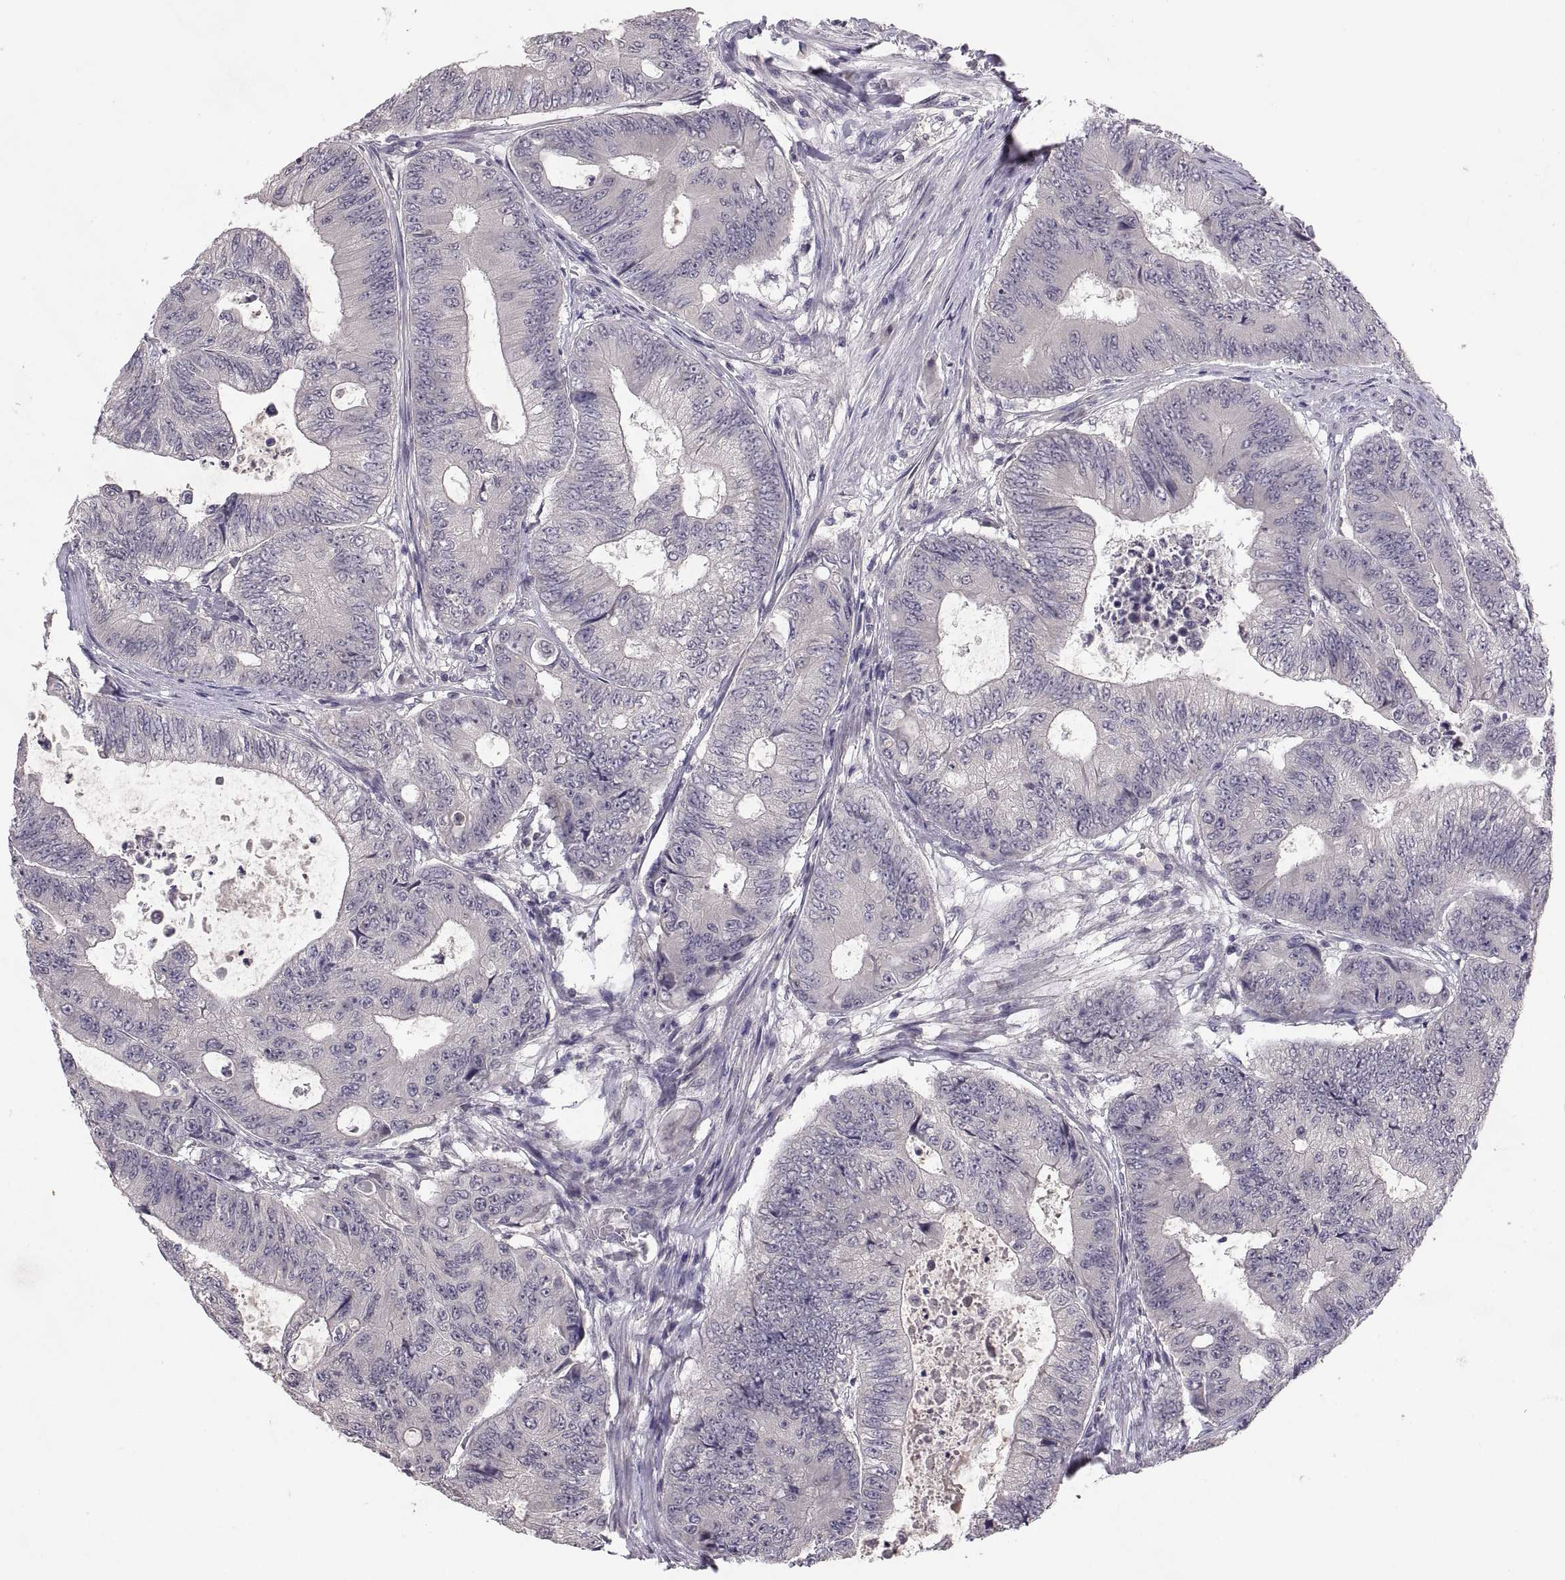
{"staining": {"intensity": "negative", "quantity": "none", "location": "none"}, "tissue": "colorectal cancer", "cell_type": "Tumor cells", "image_type": "cancer", "snomed": [{"axis": "morphology", "description": "Adenocarcinoma, NOS"}, {"axis": "topography", "description": "Colon"}], "caption": "A high-resolution histopathology image shows immunohistochemistry staining of colorectal cancer (adenocarcinoma), which shows no significant positivity in tumor cells. (Immunohistochemistry, brightfield microscopy, high magnification).", "gene": "PAX2", "patient": {"sex": "female", "age": 48}}